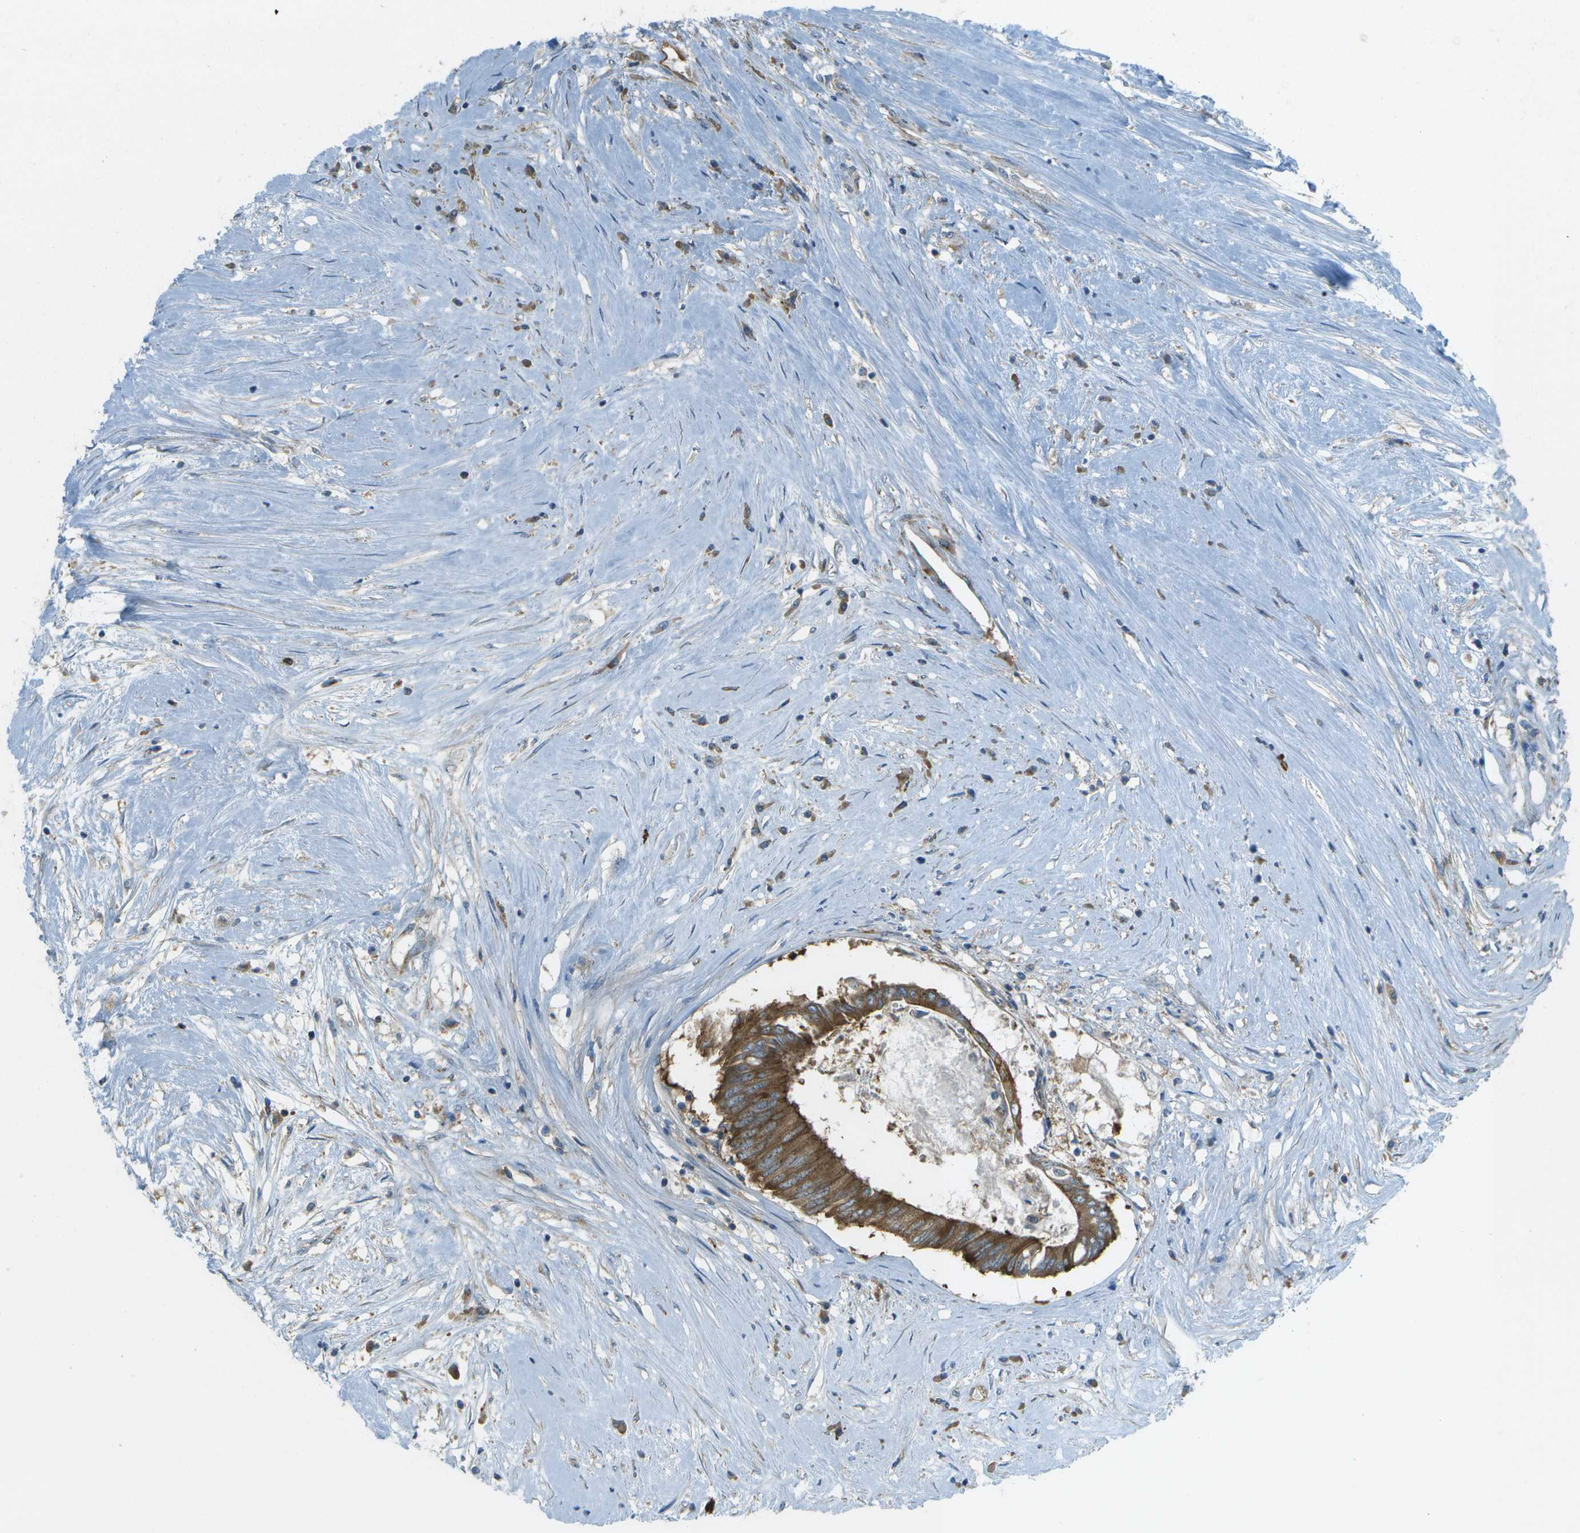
{"staining": {"intensity": "moderate", "quantity": ">75%", "location": "cytoplasmic/membranous"}, "tissue": "colorectal cancer", "cell_type": "Tumor cells", "image_type": "cancer", "snomed": [{"axis": "morphology", "description": "Adenocarcinoma, NOS"}, {"axis": "topography", "description": "Rectum"}], "caption": "Immunohistochemical staining of human adenocarcinoma (colorectal) exhibits medium levels of moderate cytoplasmic/membranous positivity in approximately >75% of tumor cells.", "gene": "WNK2", "patient": {"sex": "male", "age": 63}}